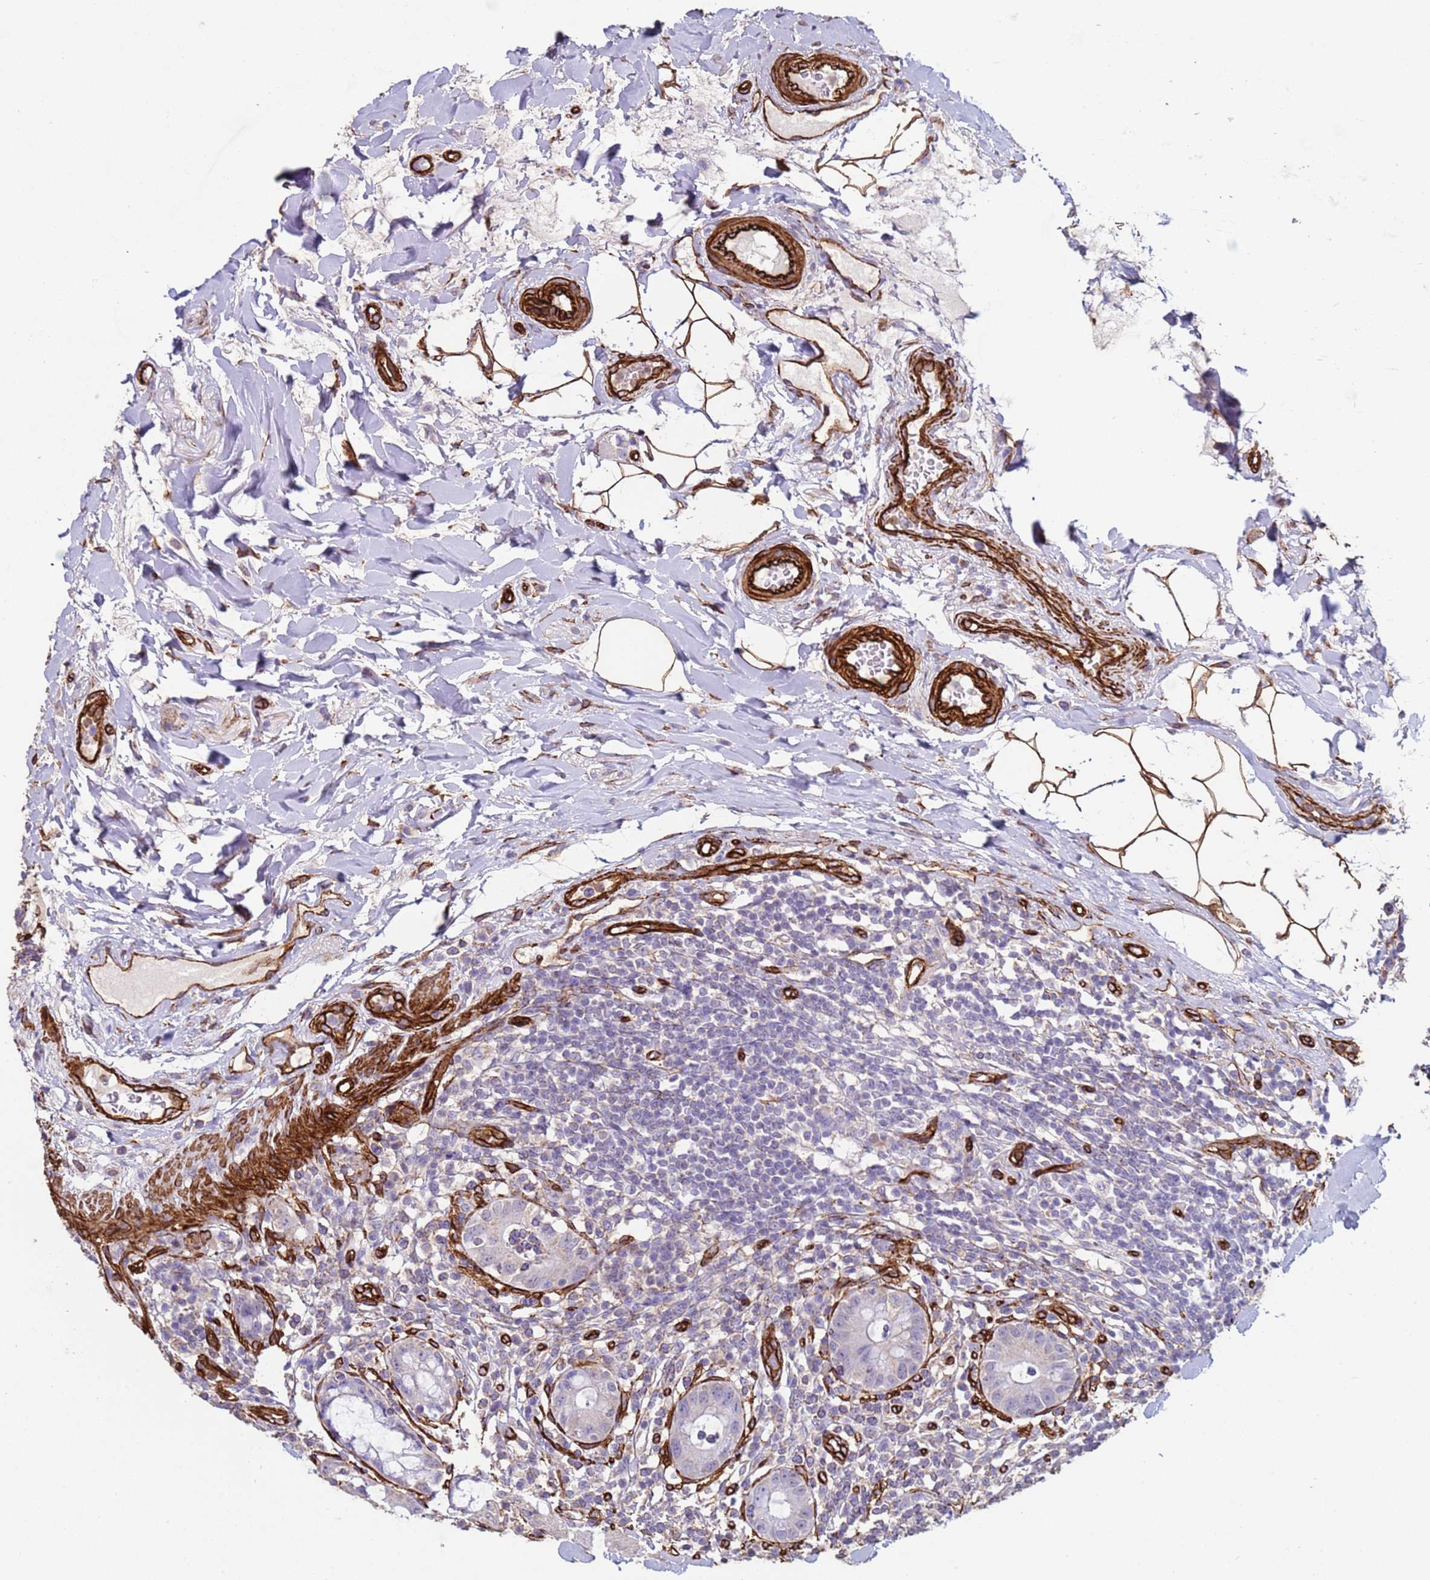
{"staining": {"intensity": "negative", "quantity": "none", "location": "none"}, "tissue": "rectum", "cell_type": "Glandular cells", "image_type": "normal", "snomed": [{"axis": "morphology", "description": "Normal tissue, NOS"}, {"axis": "topography", "description": "Rectum"}], "caption": "A micrograph of human rectum is negative for staining in glandular cells.", "gene": "GASK1A", "patient": {"sex": "female", "age": 57}}